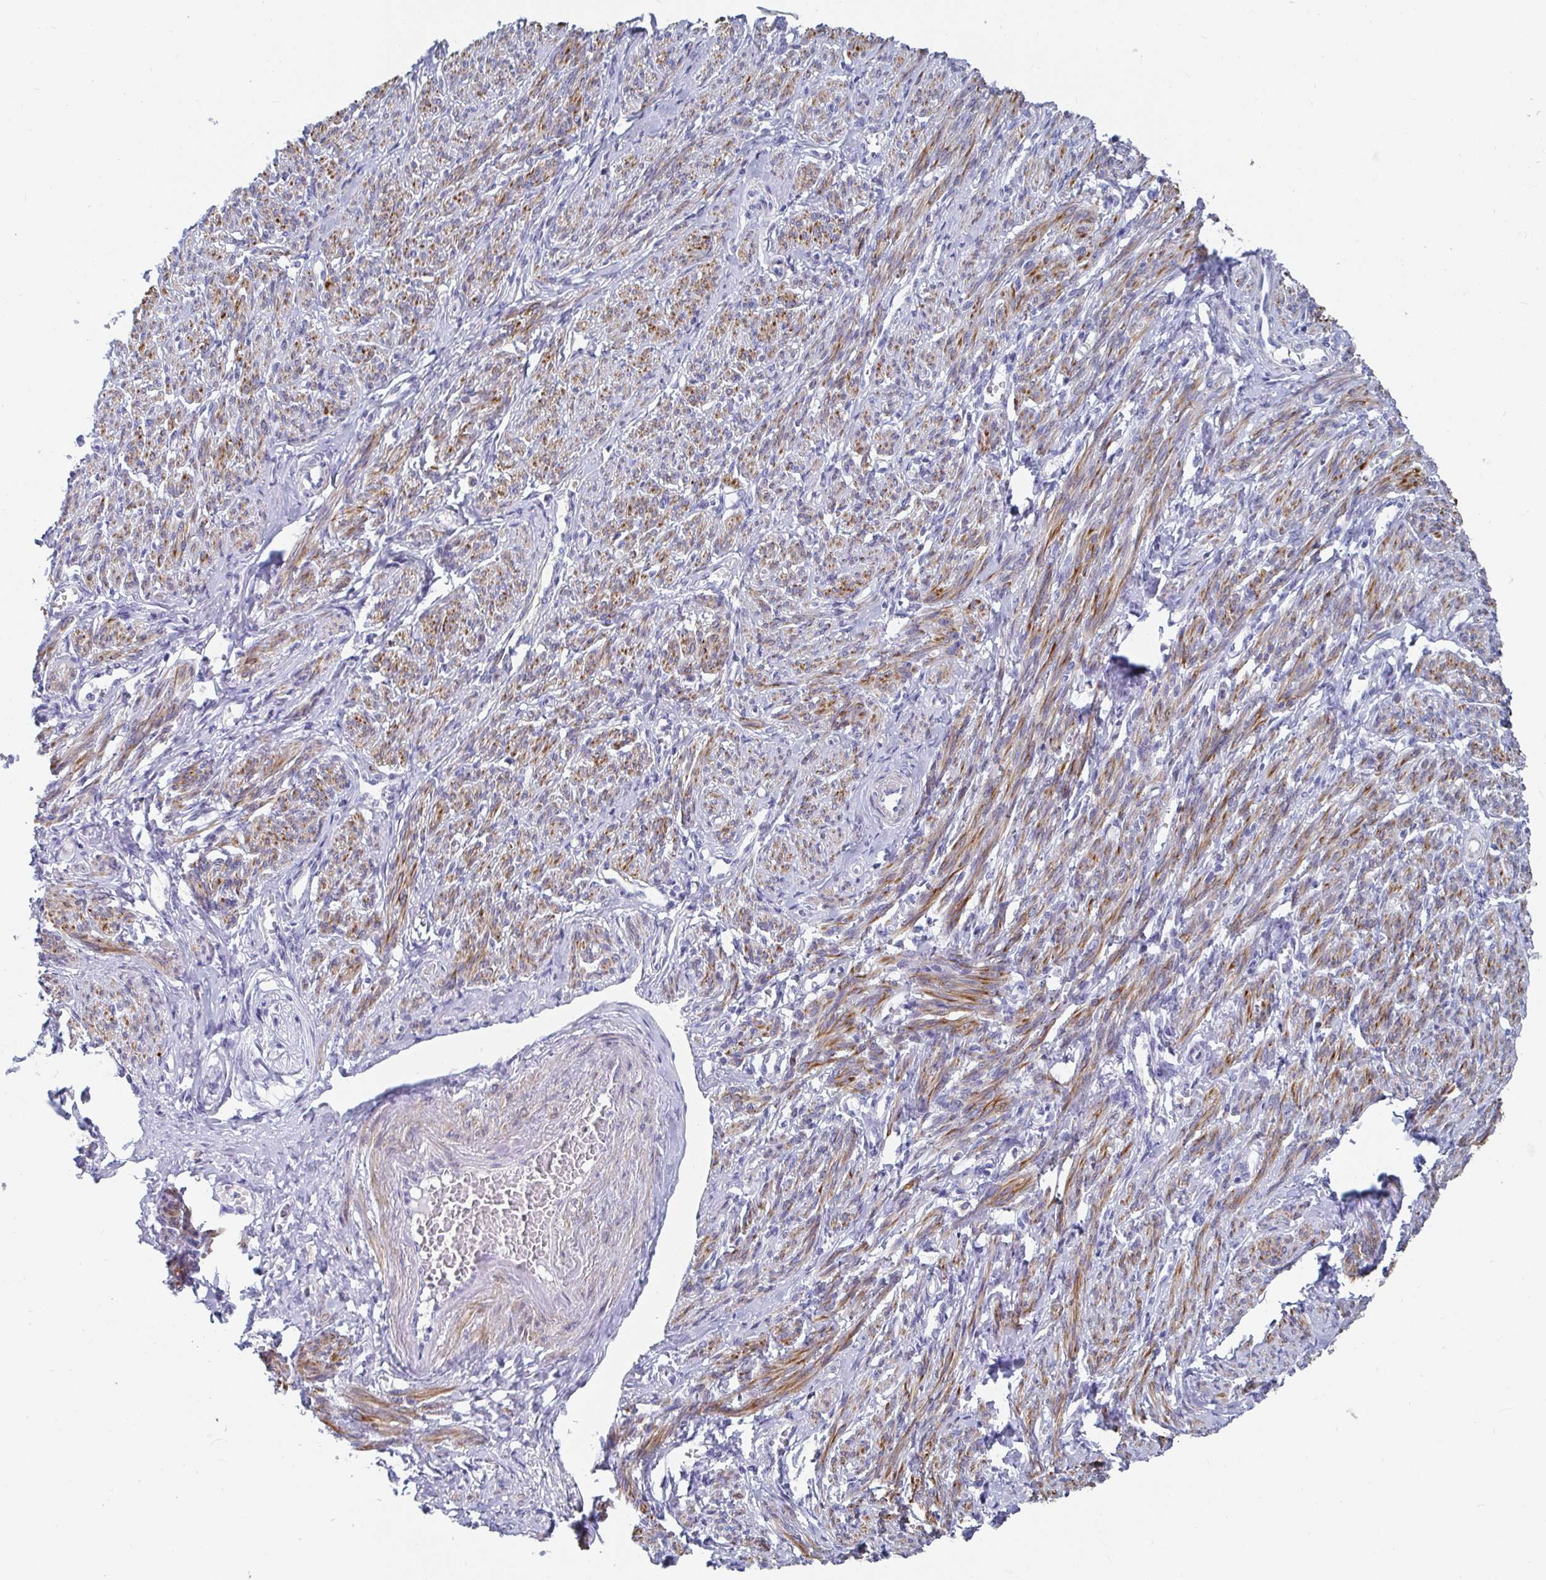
{"staining": {"intensity": "moderate", "quantity": ">75%", "location": "cytoplasmic/membranous"}, "tissue": "smooth muscle", "cell_type": "Smooth muscle cells", "image_type": "normal", "snomed": [{"axis": "morphology", "description": "Normal tissue, NOS"}, {"axis": "topography", "description": "Smooth muscle"}], "caption": "Immunohistochemistry staining of normal smooth muscle, which exhibits medium levels of moderate cytoplasmic/membranous staining in approximately >75% of smooth muscle cells indicating moderate cytoplasmic/membranous protein expression. The staining was performed using DAB (3,3'-diaminobenzidine) (brown) for protein detection and nuclei were counterstained in hematoxylin (blue).", "gene": "ZFP82", "patient": {"sex": "female", "age": 65}}